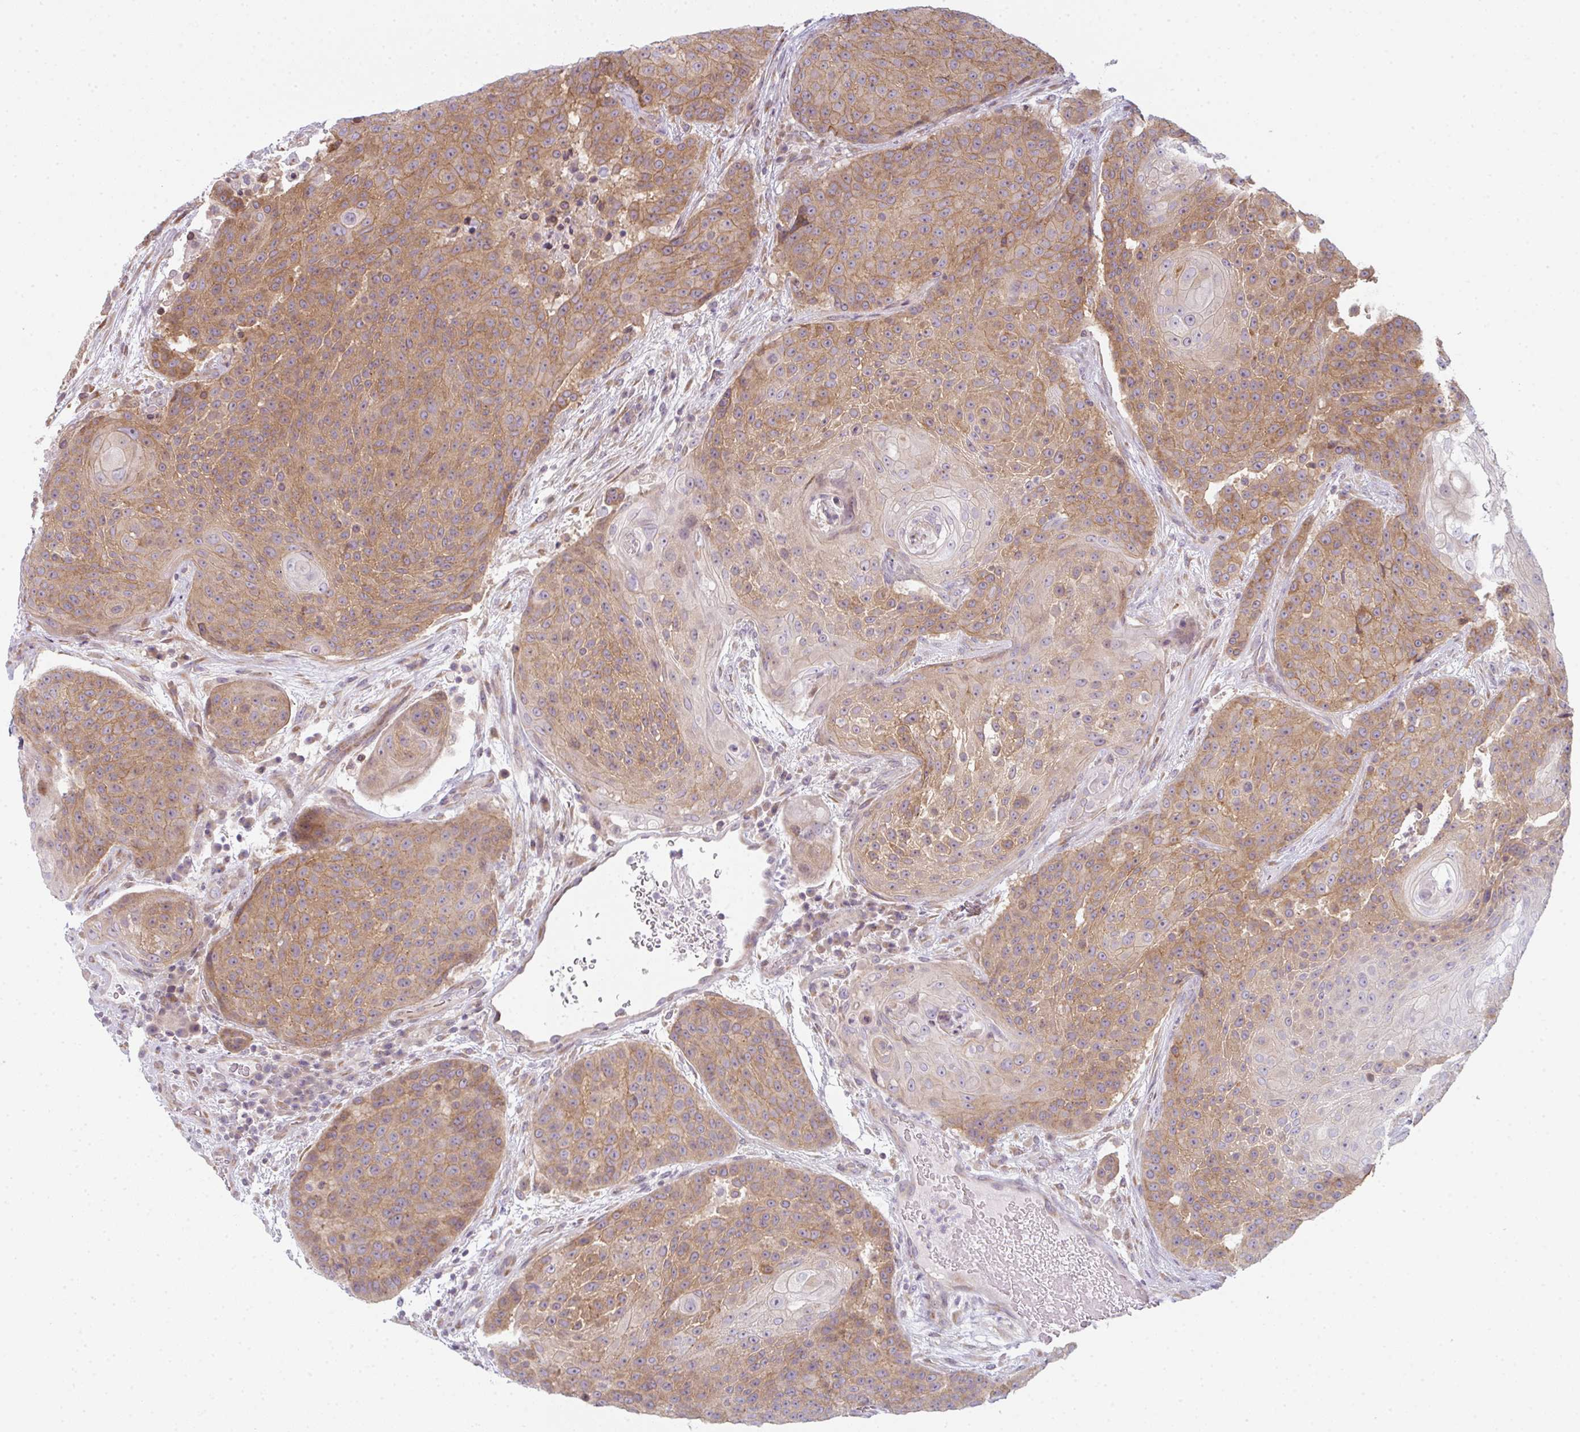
{"staining": {"intensity": "moderate", "quantity": ">75%", "location": "cytoplasmic/membranous"}, "tissue": "urothelial cancer", "cell_type": "Tumor cells", "image_type": "cancer", "snomed": [{"axis": "morphology", "description": "Urothelial carcinoma, High grade"}, {"axis": "topography", "description": "Urinary bladder"}], "caption": "This image demonstrates IHC staining of urothelial cancer, with medium moderate cytoplasmic/membranous expression in about >75% of tumor cells.", "gene": "TMEM237", "patient": {"sex": "female", "age": 63}}